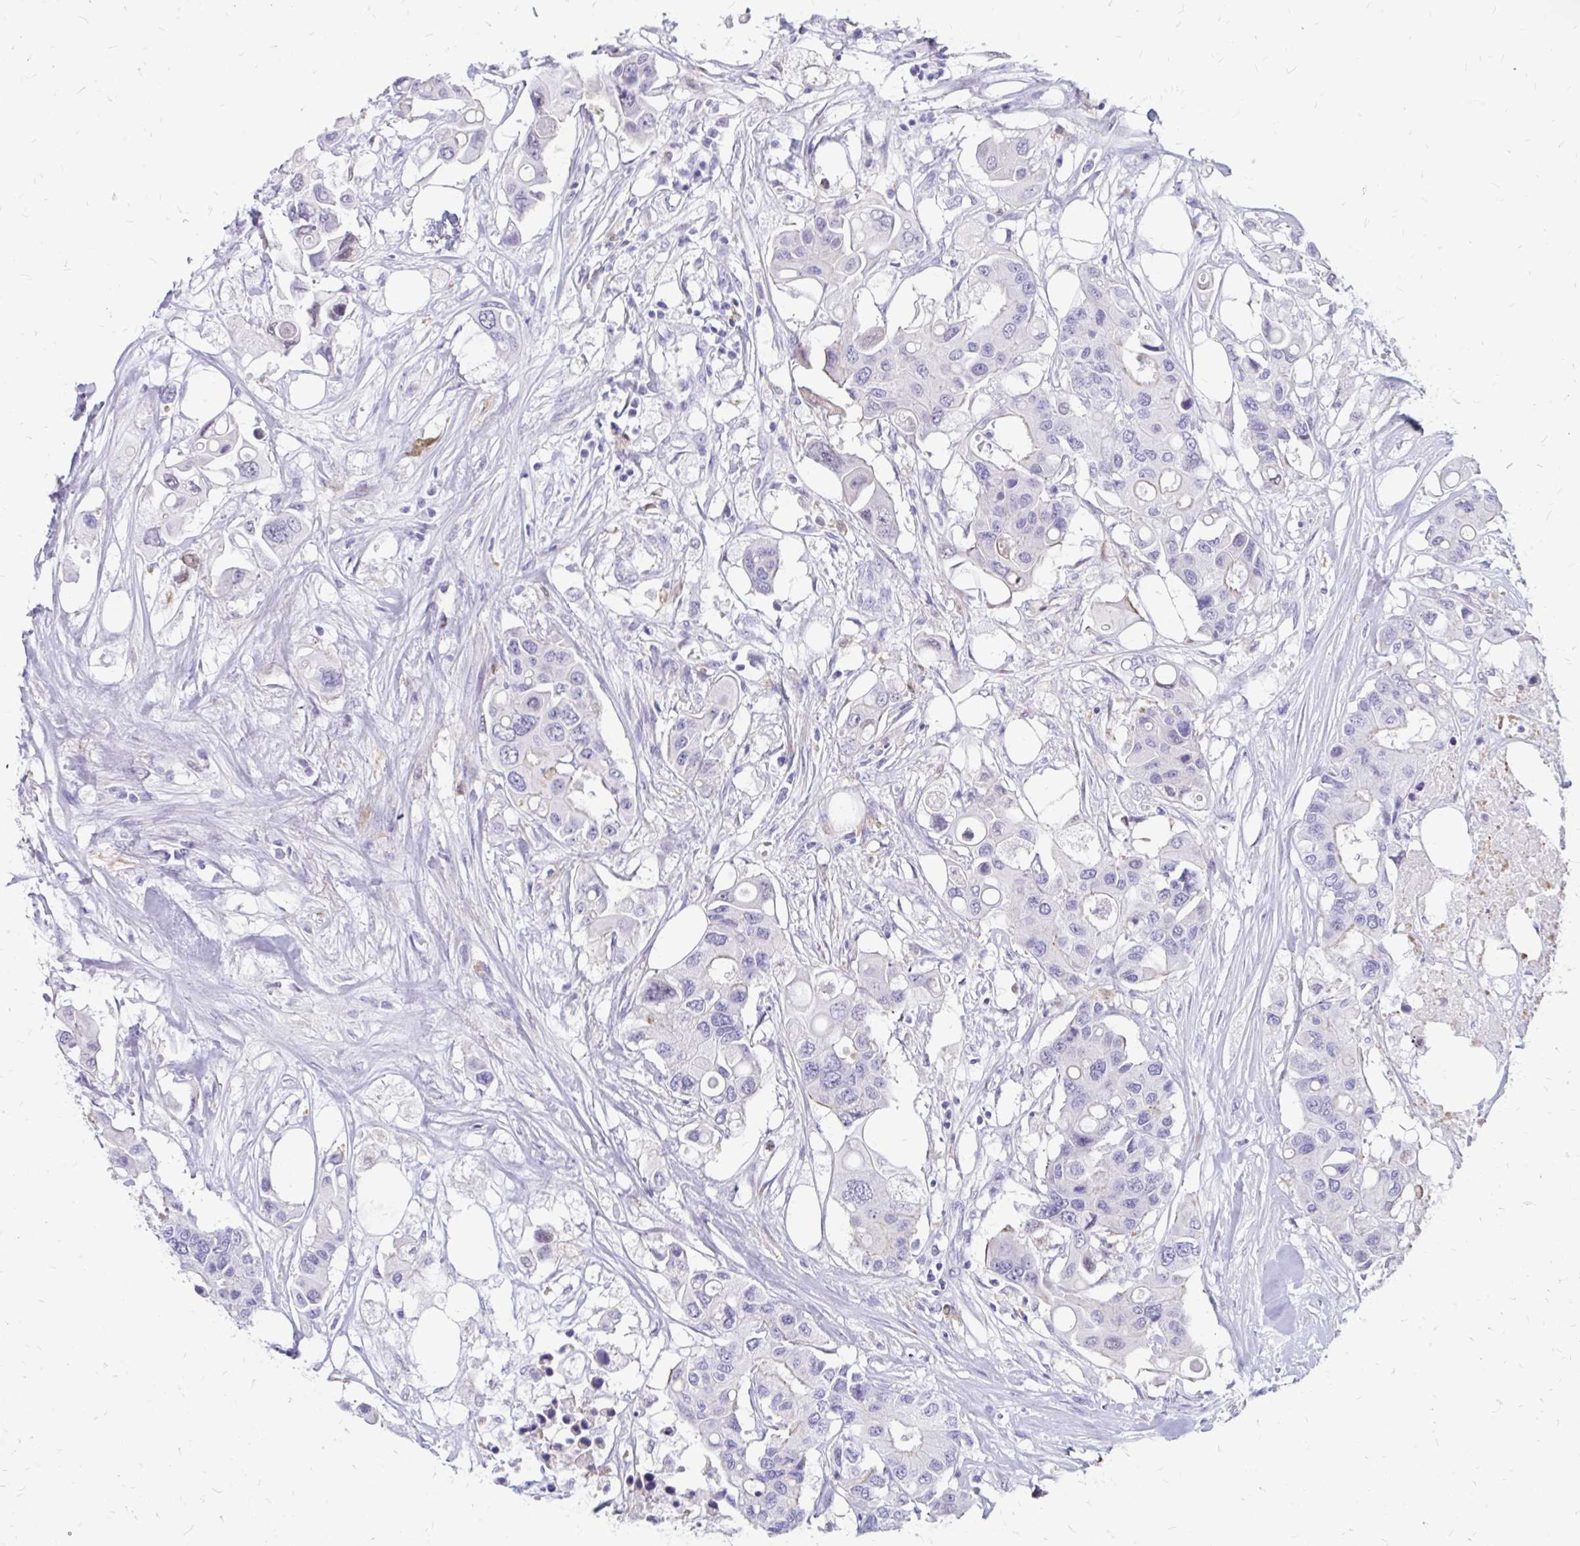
{"staining": {"intensity": "negative", "quantity": "none", "location": "none"}, "tissue": "colorectal cancer", "cell_type": "Tumor cells", "image_type": "cancer", "snomed": [{"axis": "morphology", "description": "Adenocarcinoma, NOS"}, {"axis": "topography", "description": "Colon"}], "caption": "The IHC image has no significant staining in tumor cells of colorectal adenocarcinoma tissue.", "gene": "IGSF5", "patient": {"sex": "male", "age": 77}}